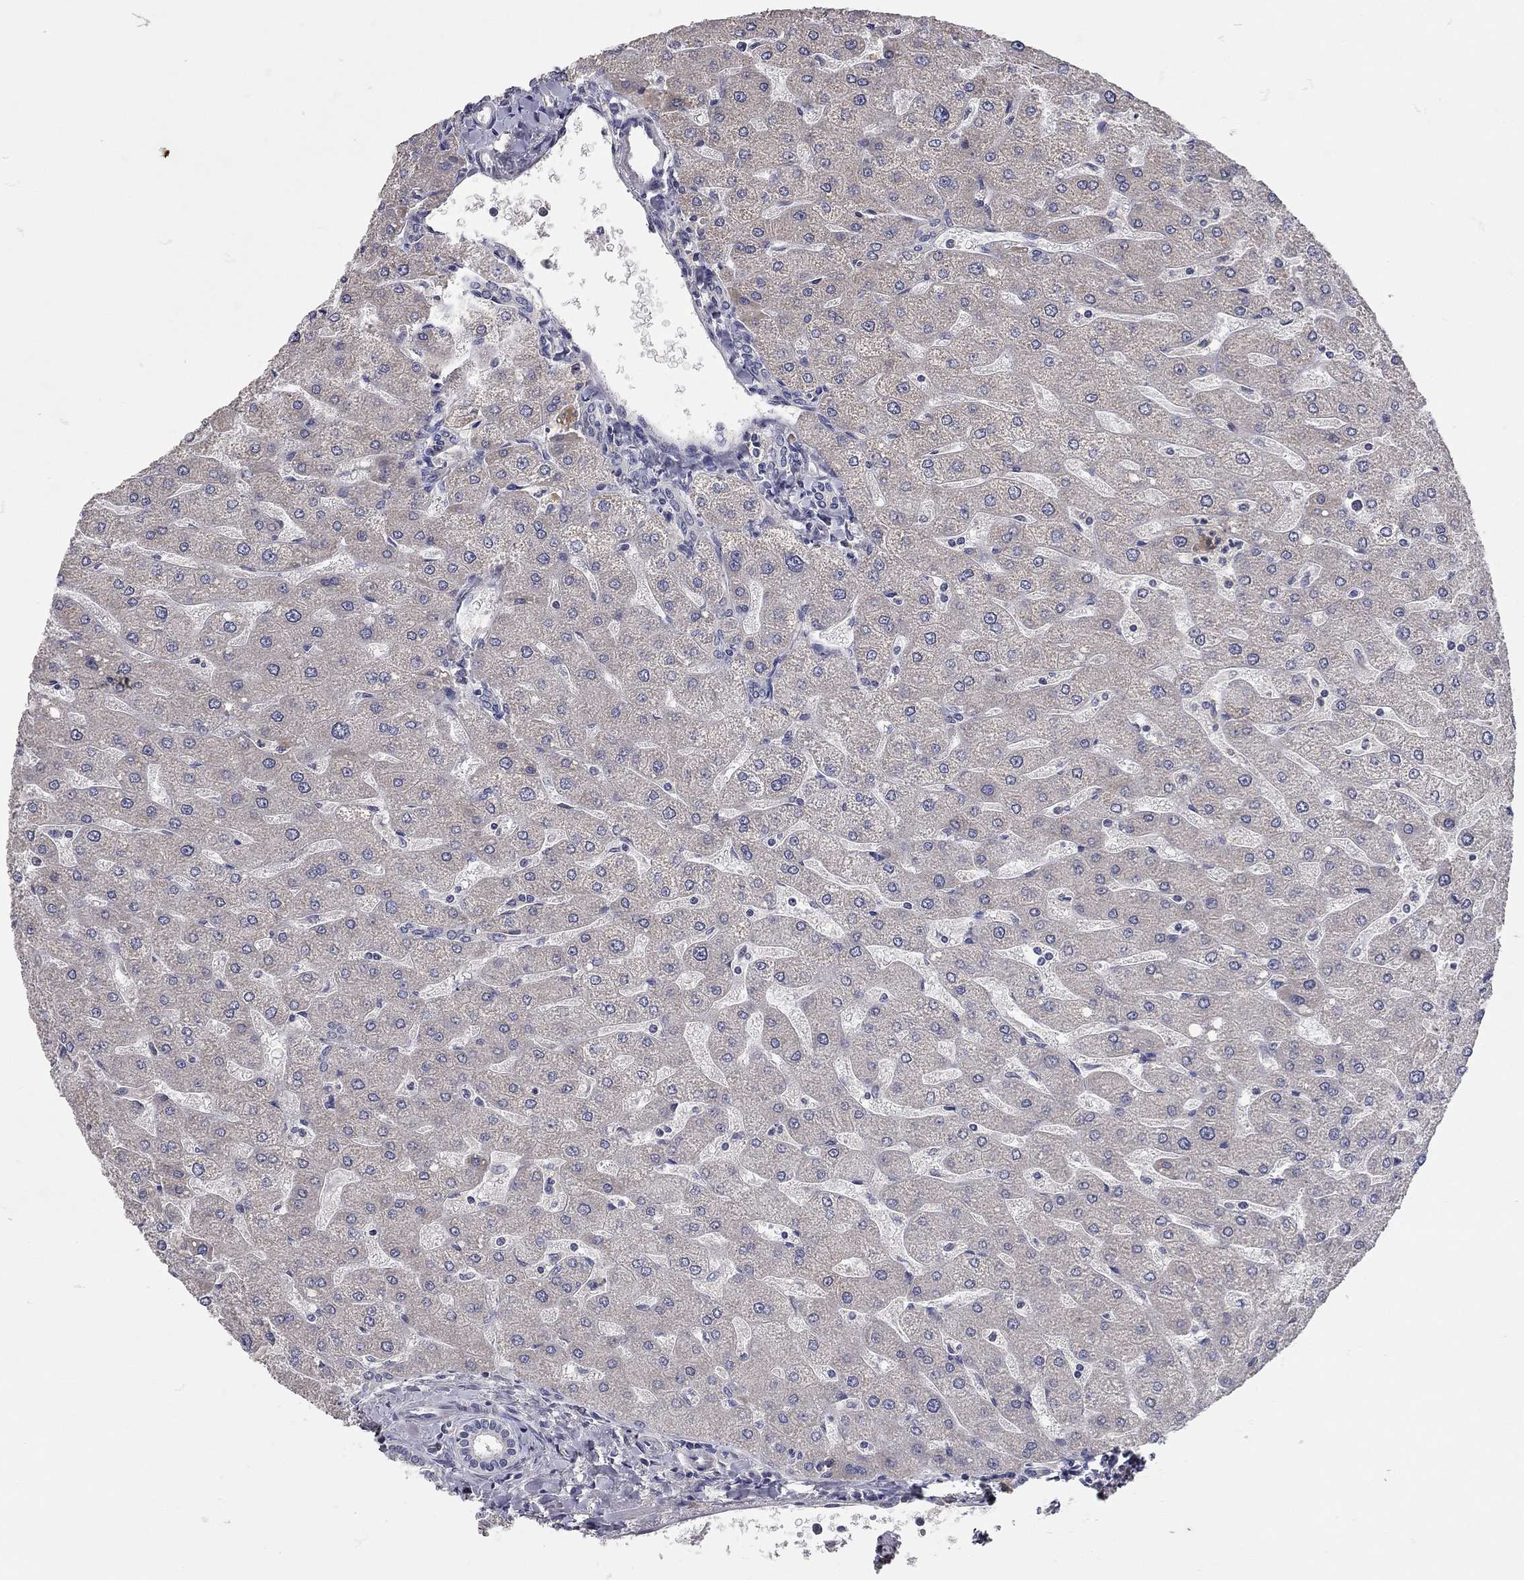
{"staining": {"intensity": "negative", "quantity": "none", "location": "none"}, "tissue": "liver", "cell_type": "Cholangiocytes", "image_type": "normal", "snomed": [{"axis": "morphology", "description": "Normal tissue, NOS"}, {"axis": "topography", "description": "Liver"}], "caption": "The image shows no significant expression in cholangiocytes of liver.", "gene": "XAGE2", "patient": {"sex": "male", "age": 67}}